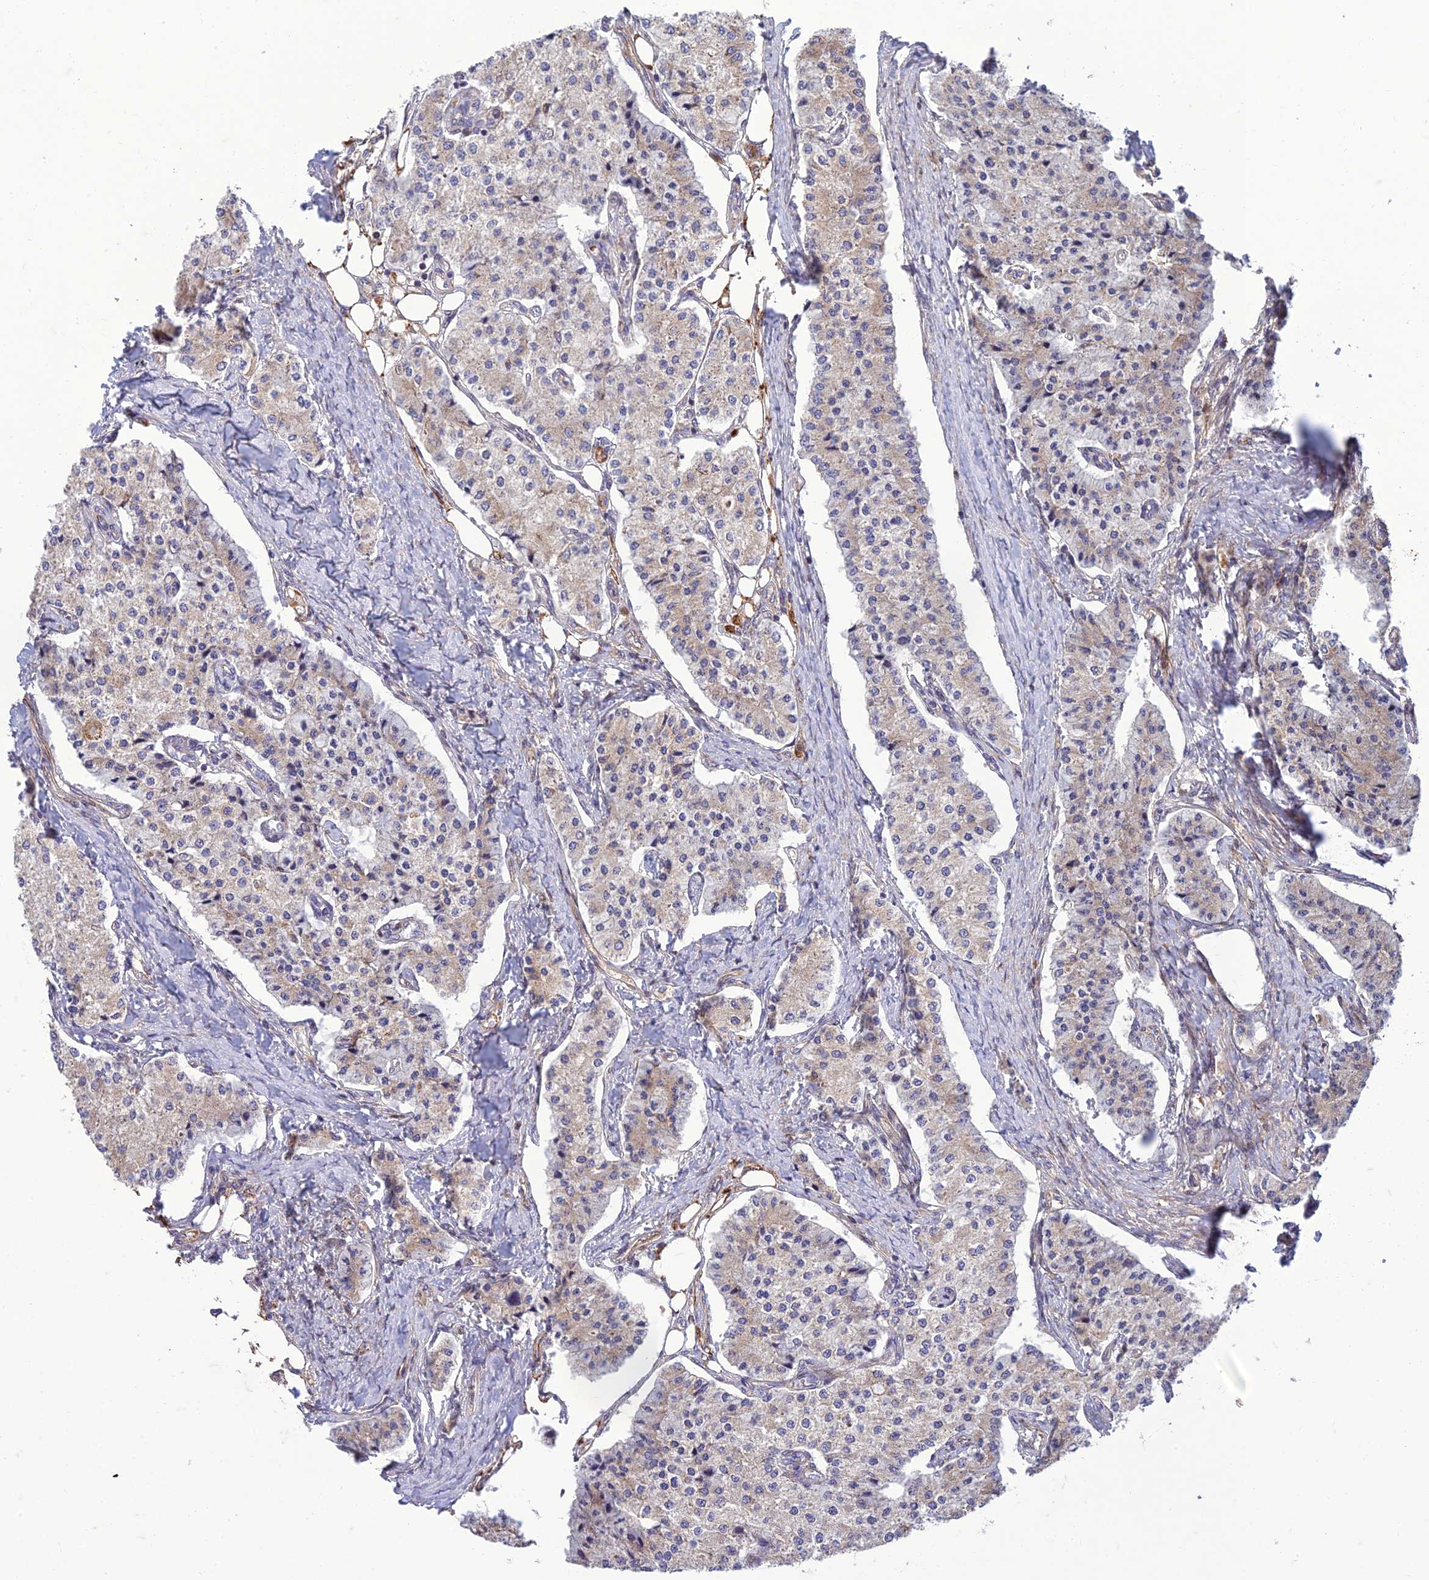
{"staining": {"intensity": "weak", "quantity": "<25%", "location": "cytoplasmic/membranous"}, "tissue": "carcinoid", "cell_type": "Tumor cells", "image_type": "cancer", "snomed": [{"axis": "morphology", "description": "Carcinoid, malignant, NOS"}, {"axis": "topography", "description": "Colon"}], "caption": "Immunohistochemistry (IHC) photomicrograph of neoplastic tissue: carcinoid stained with DAB shows no significant protein positivity in tumor cells.", "gene": "SEL1L3", "patient": {"sex": "female", "age": 52}}